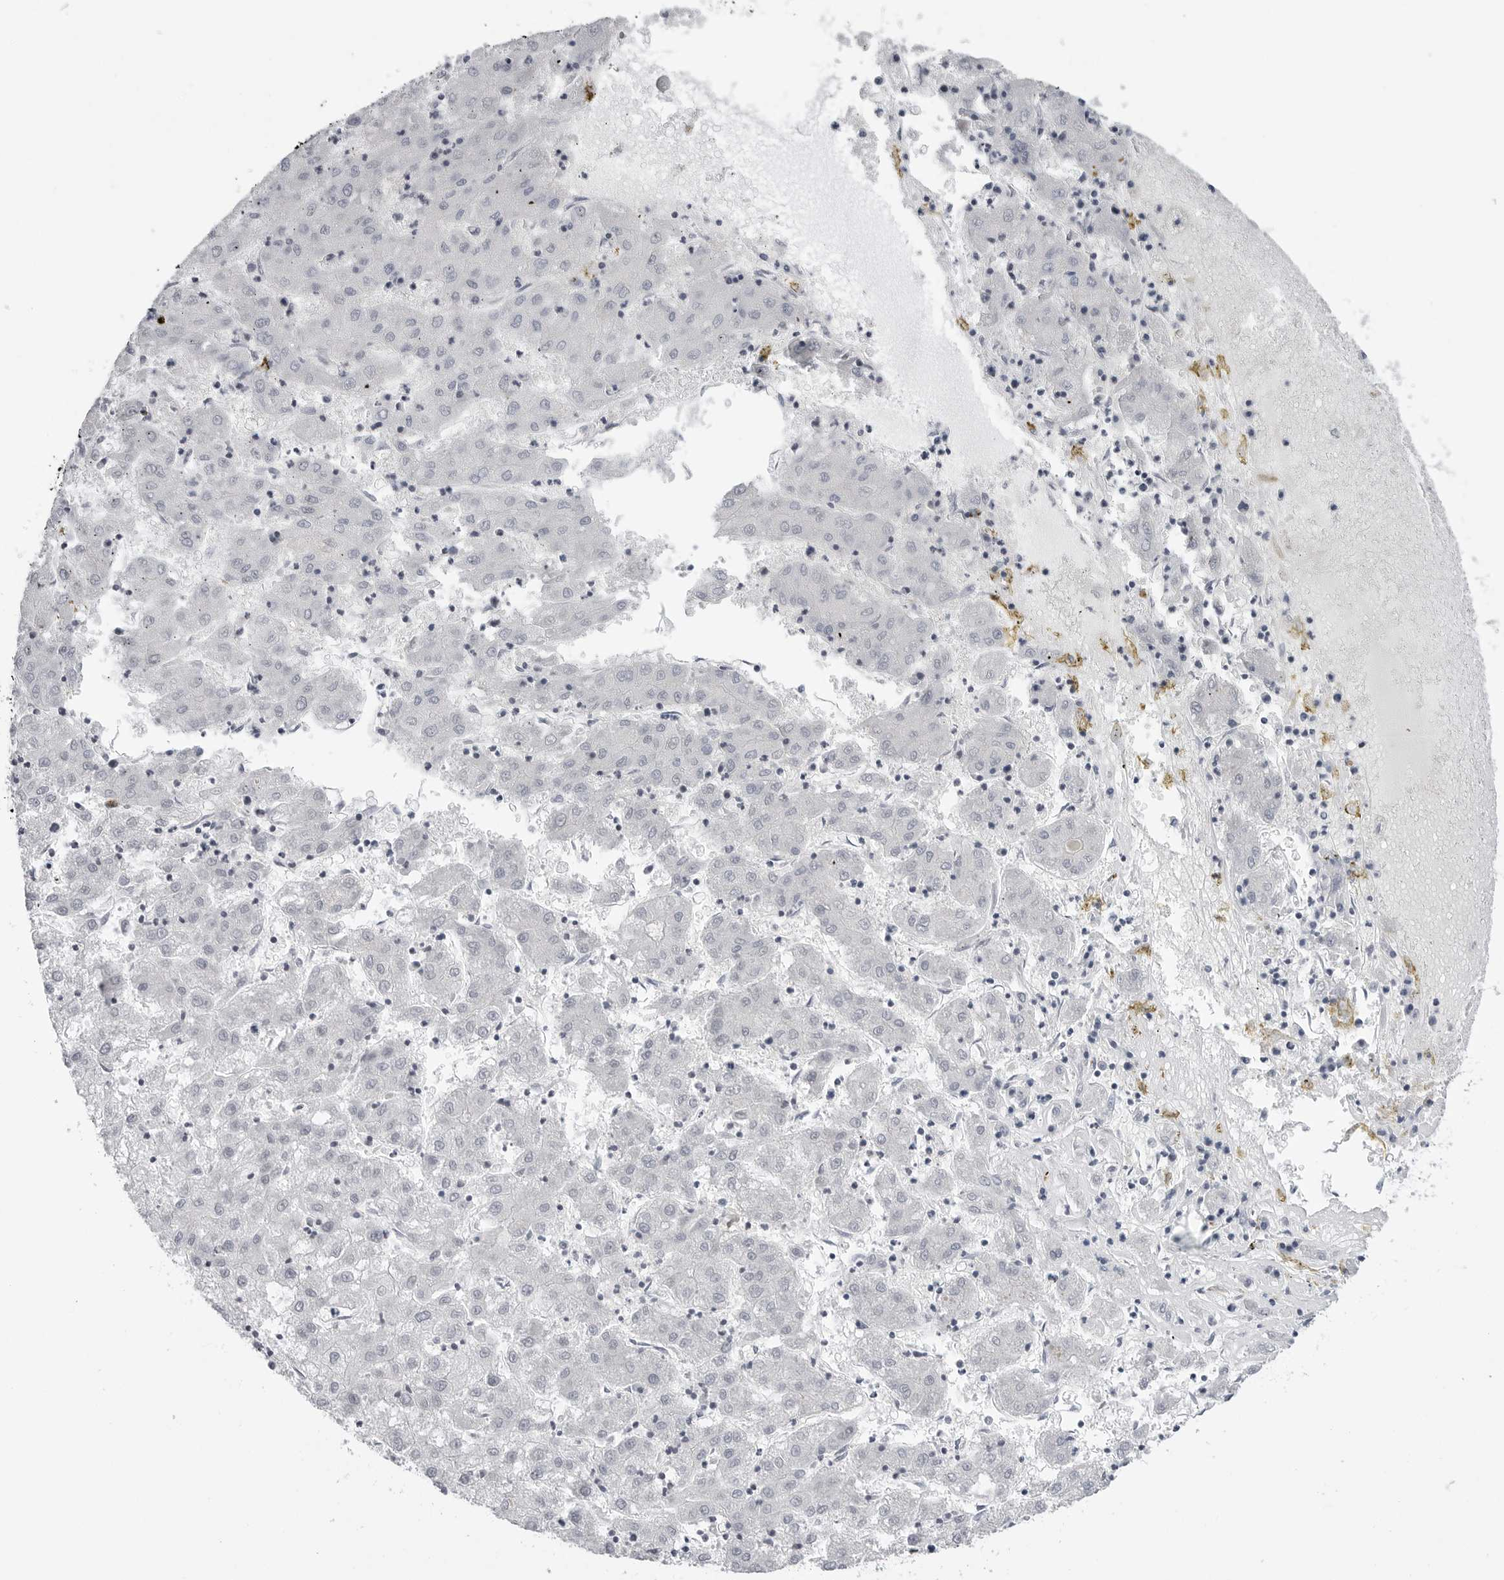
{"staining": {"intensity": "negative", "quantity": "none", "location": "none"}, "tissue": "liver cancer", "cell_type": "Tumor cells", "image_type": "cancer", "snomed": [{"axis": "morphology", "description": "Carcinoma, Hepatocellular, NOS"}, {"axis": "topography", "description": "Liver"}], "caption": "Histopathology image shows no protein positivity in tumor cells of hepatocellular carcinoma (liver) tissue.", "gene": "TRIM66", "patient": {"sex": "male", "age": 72}}